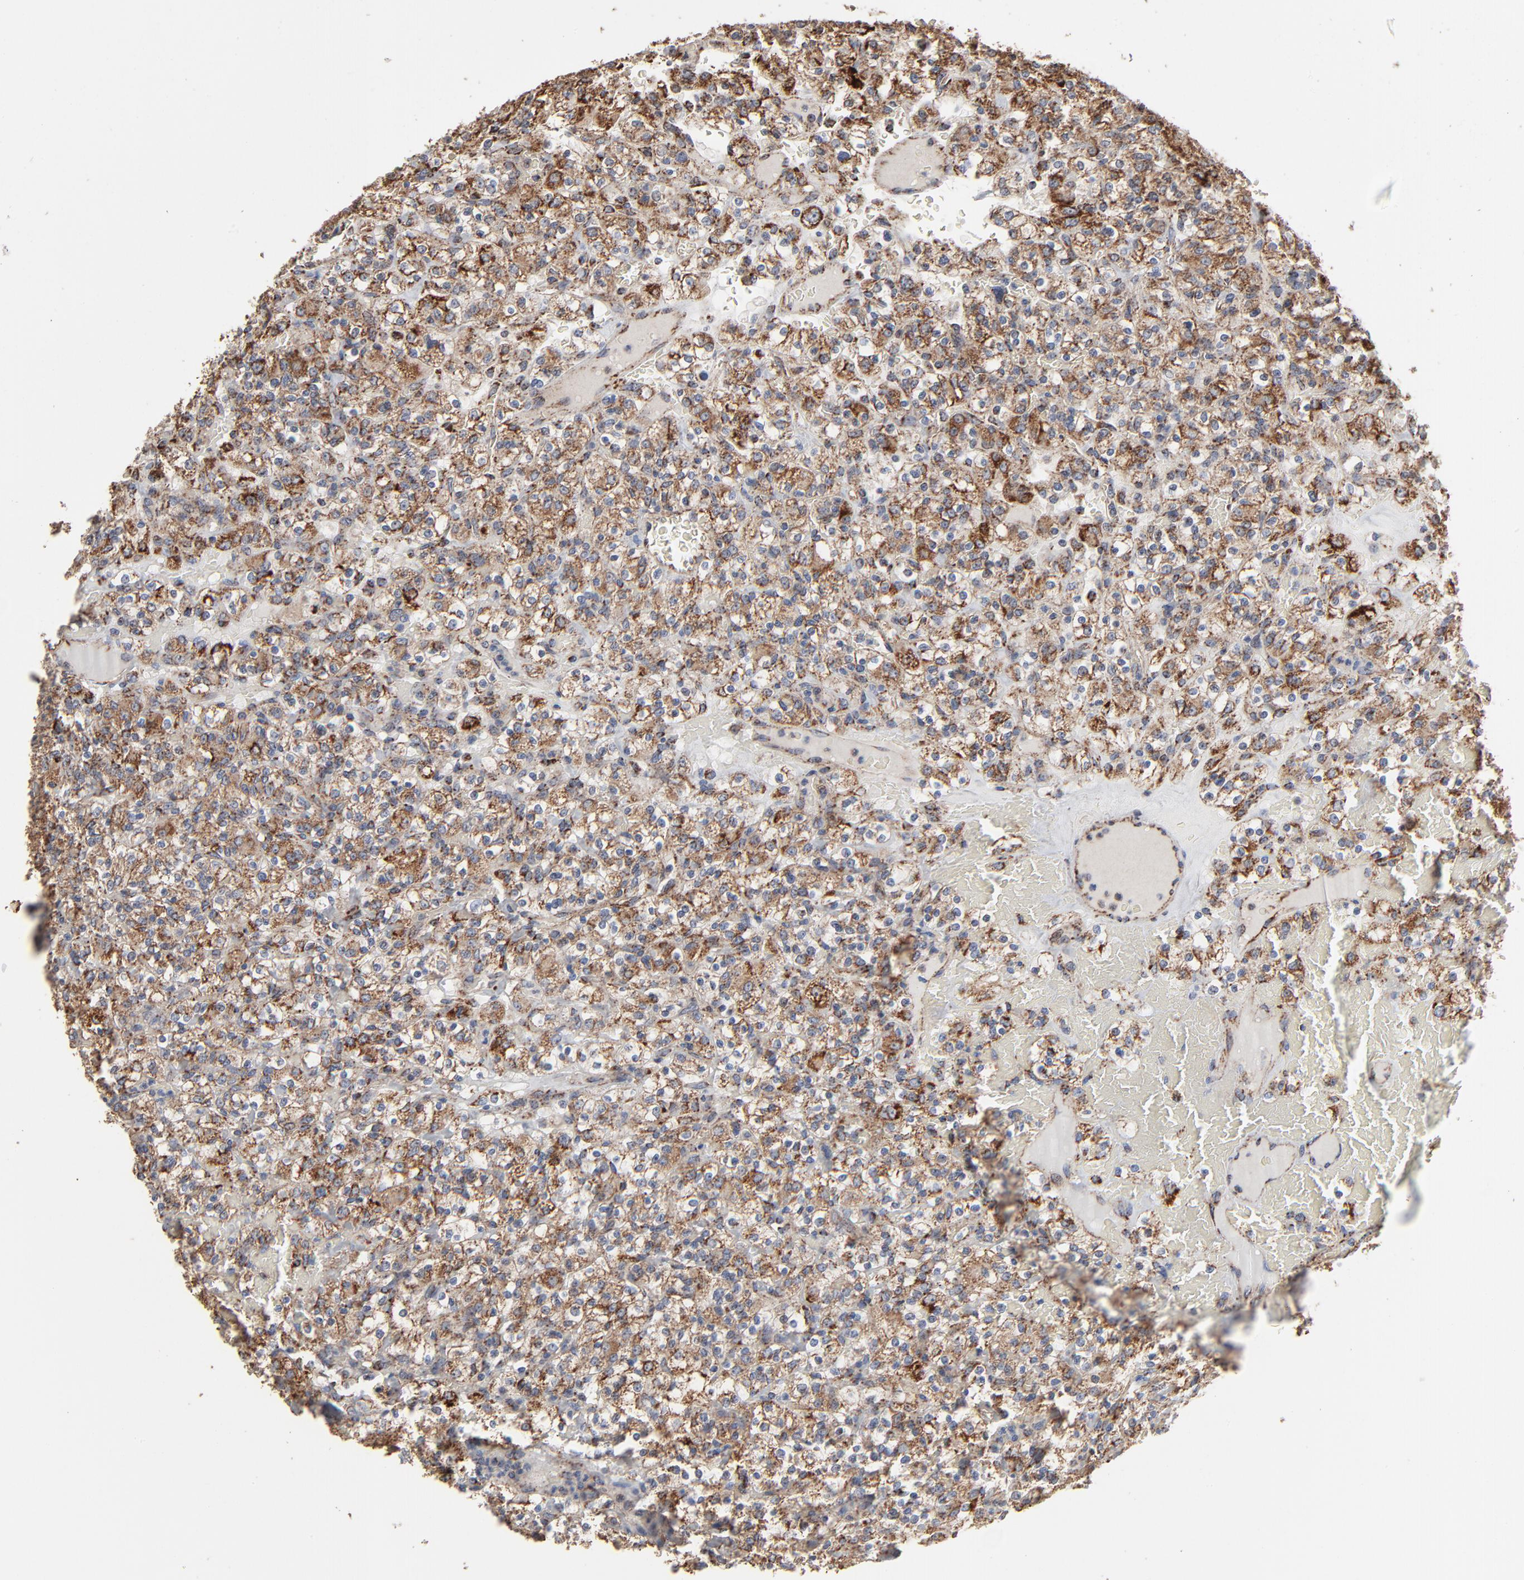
{"staining": {"intensity": "moderate", "quantity": ">75%", "location": "cytoplasmic/membranous"}, "tissue": "renal cancer", "cell_type": "Tumor cells", "image_type": "cancer", "snomed": [{"axis": "morphology", "description": "Normal tissue, NOS"}, {"axis": "morphology", "description": "Adenocarcinoma, NOS"}, {"axis": "topography", "description": "Kidney"}], "caption": "About >75% of tumor cells in adenocarcinoma (renal) demonstrate moderate cytoplasmic/membranous protein expression as visualized by brown immunohistochemical staining.", "gene": "UQCRC1", "patient": {"sex": "female", "age": 72}}